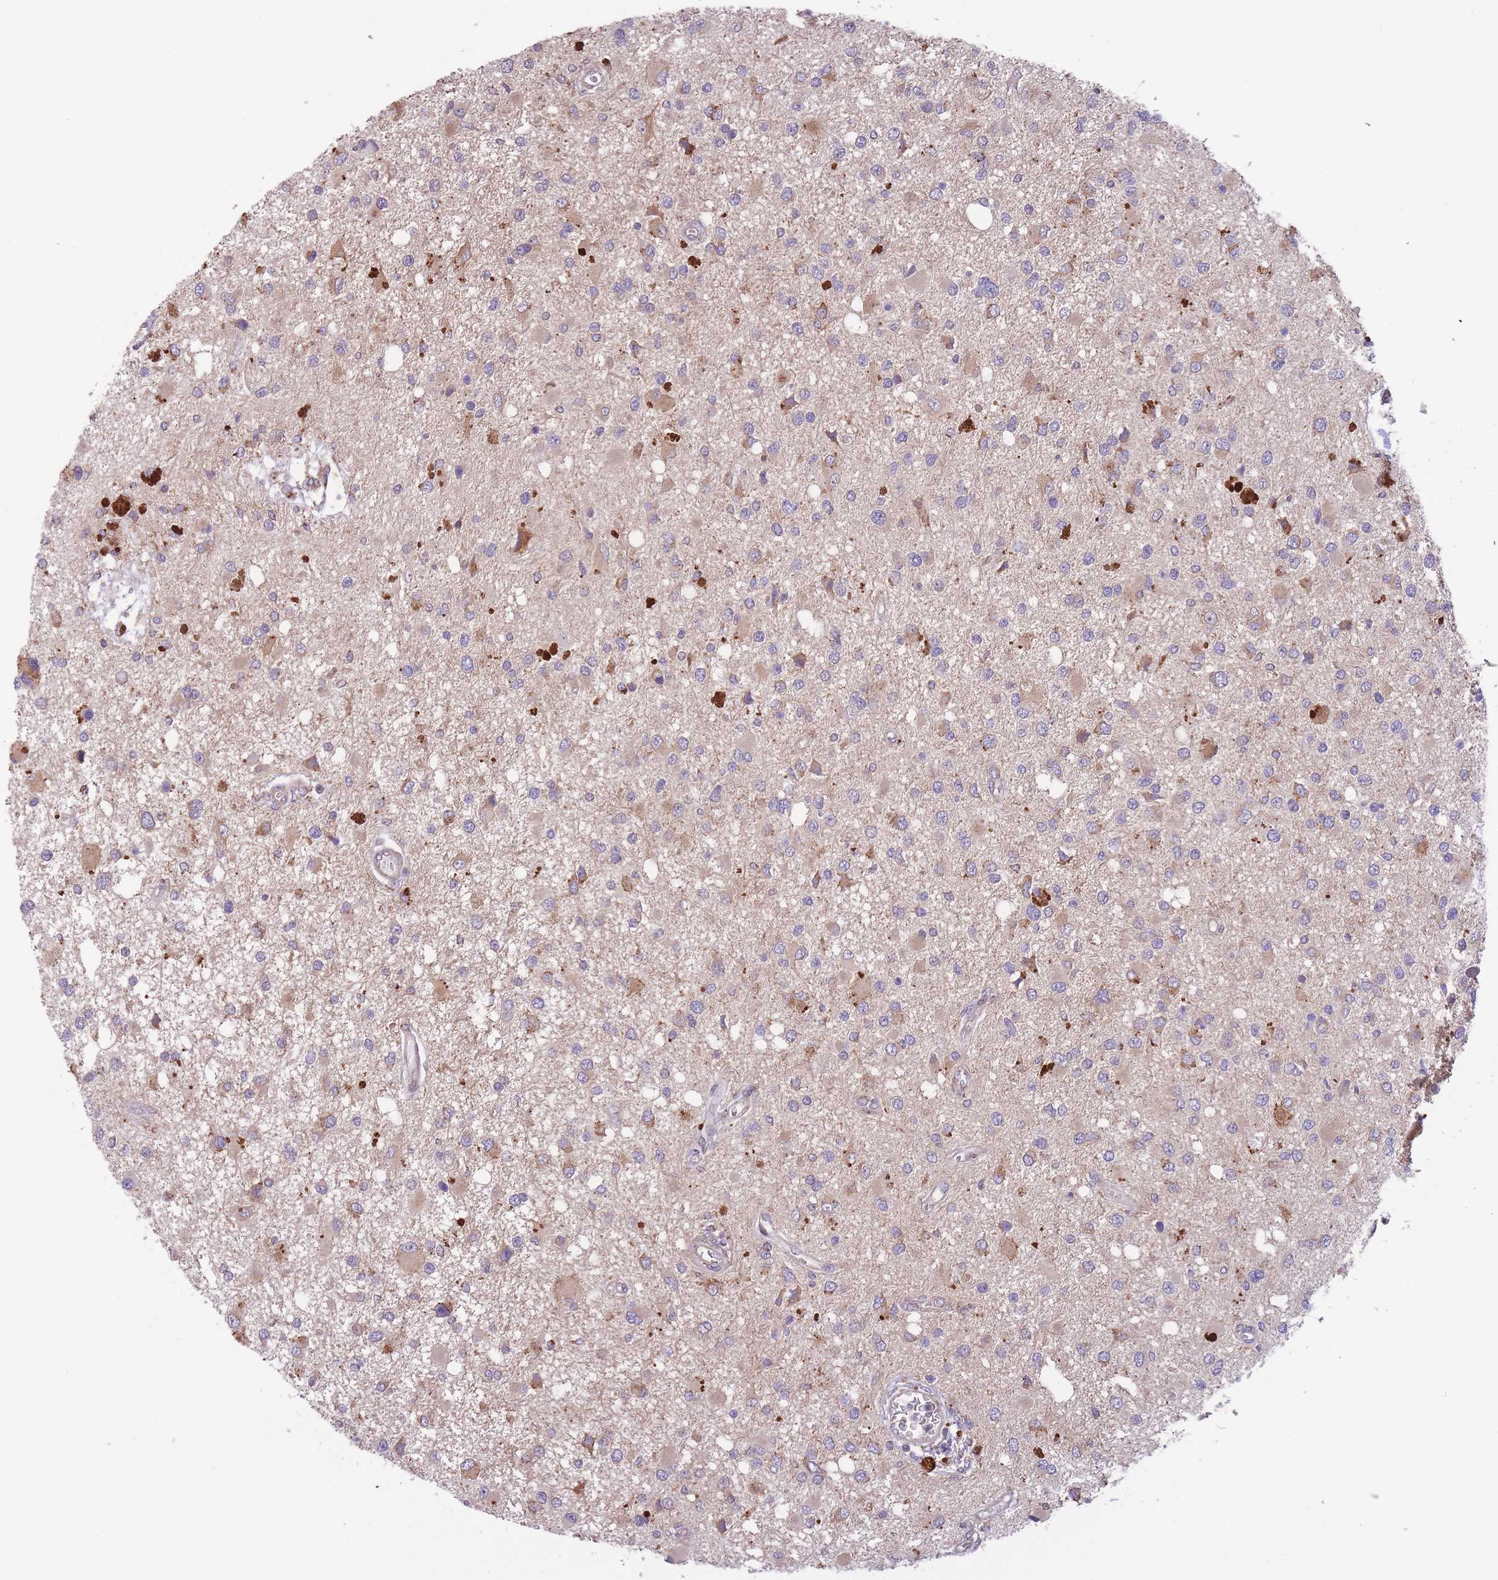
{"staining": {"intensity": "weak", "quantity": "25%-75%", "location": "cytoplasmic/membranous"}, "tissue": "glioma", "cell_type": "Tumor cells", "image_type": "cancer", "snomed": [{"axis": "morphology", "description": "Glioma, malignant, High grade"}, {"axis": "topography", "description": "Brain"}], "caption": "There is low levels of weak cytoplasmic/membranous expression in tumor cells of high-grade glioma (malignant), as demonstrated by immunohistochemical staining (brown color).", "gene": "ITPKC", "patient": {"sex": "male", "age": 53}}